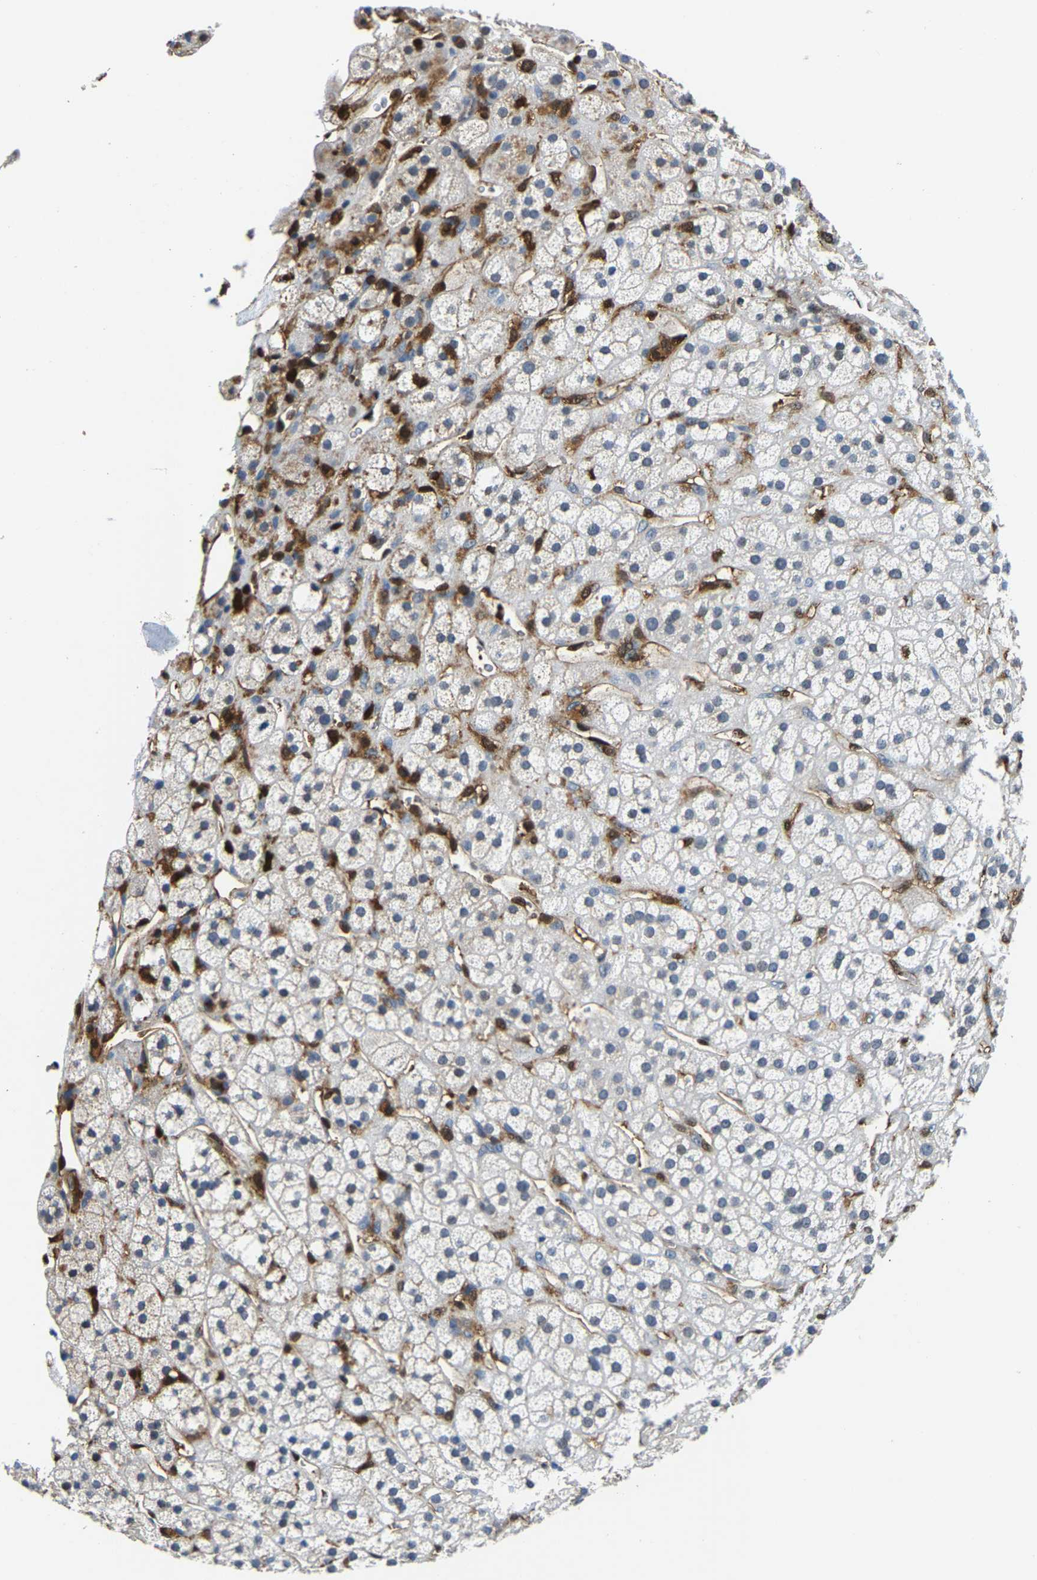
{"staining": {"intensity": "weak", "quantity": "<25%", "location": "cytoplasmic/membranous"}, "tissue": "adrenal gland", "cell_type": "Glandular cells", "image_type": "normal", "snomed": [{"axis": "morphology", "description": "Normal tissue, NOS"}, {"axis": "topography", "description": "Adrenal gland"}], "caption": "Immunohistochemistry (IHC) histopathology image of benign adrenal gland: human adrenal gland stained with DAB (3,3'-diaminobenzidine) displays no significant protein positivity in glandular cells.", "gene": "GIMAP7", "patient": {"sex": "male", "age": 56}}